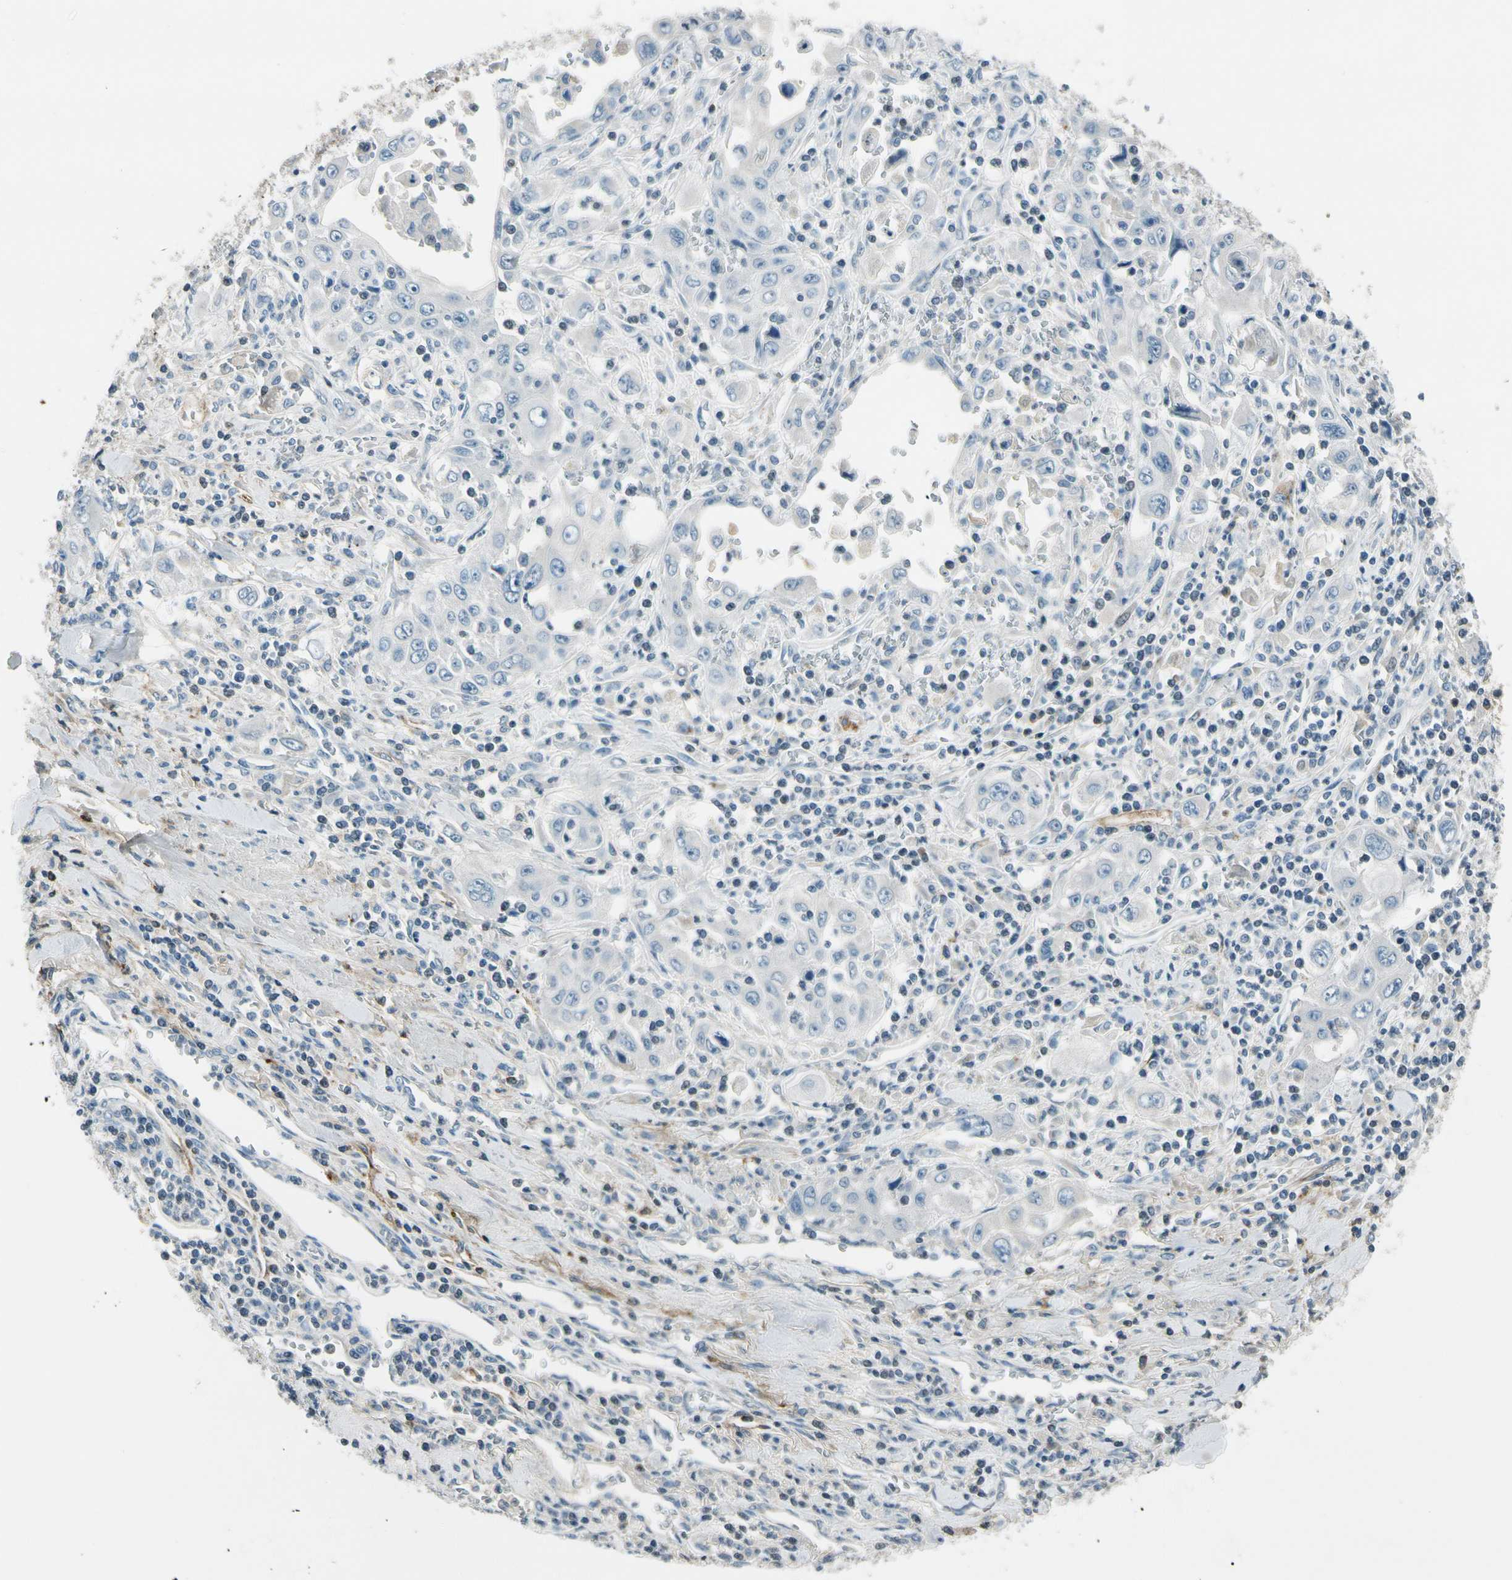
{"staining": {"intensity": "negative", "quantity": "none", "location": "none"}, "tissue": "pancreatic cancer", "cell_type": "Tumor cells", "image_type": "cancer", "snomed": [{"axis": "morphology", "description": "Adenocarcinoma, NOS"}, {"axis": "topography", "description": "Pancreas"}], "caption": "Immunohistochemical staining of human pancreatic adenocarcinoma shows no significant expression in tumor cells.", "gene": "PDPN", "patient": {"sex": "male", "age": 70}}